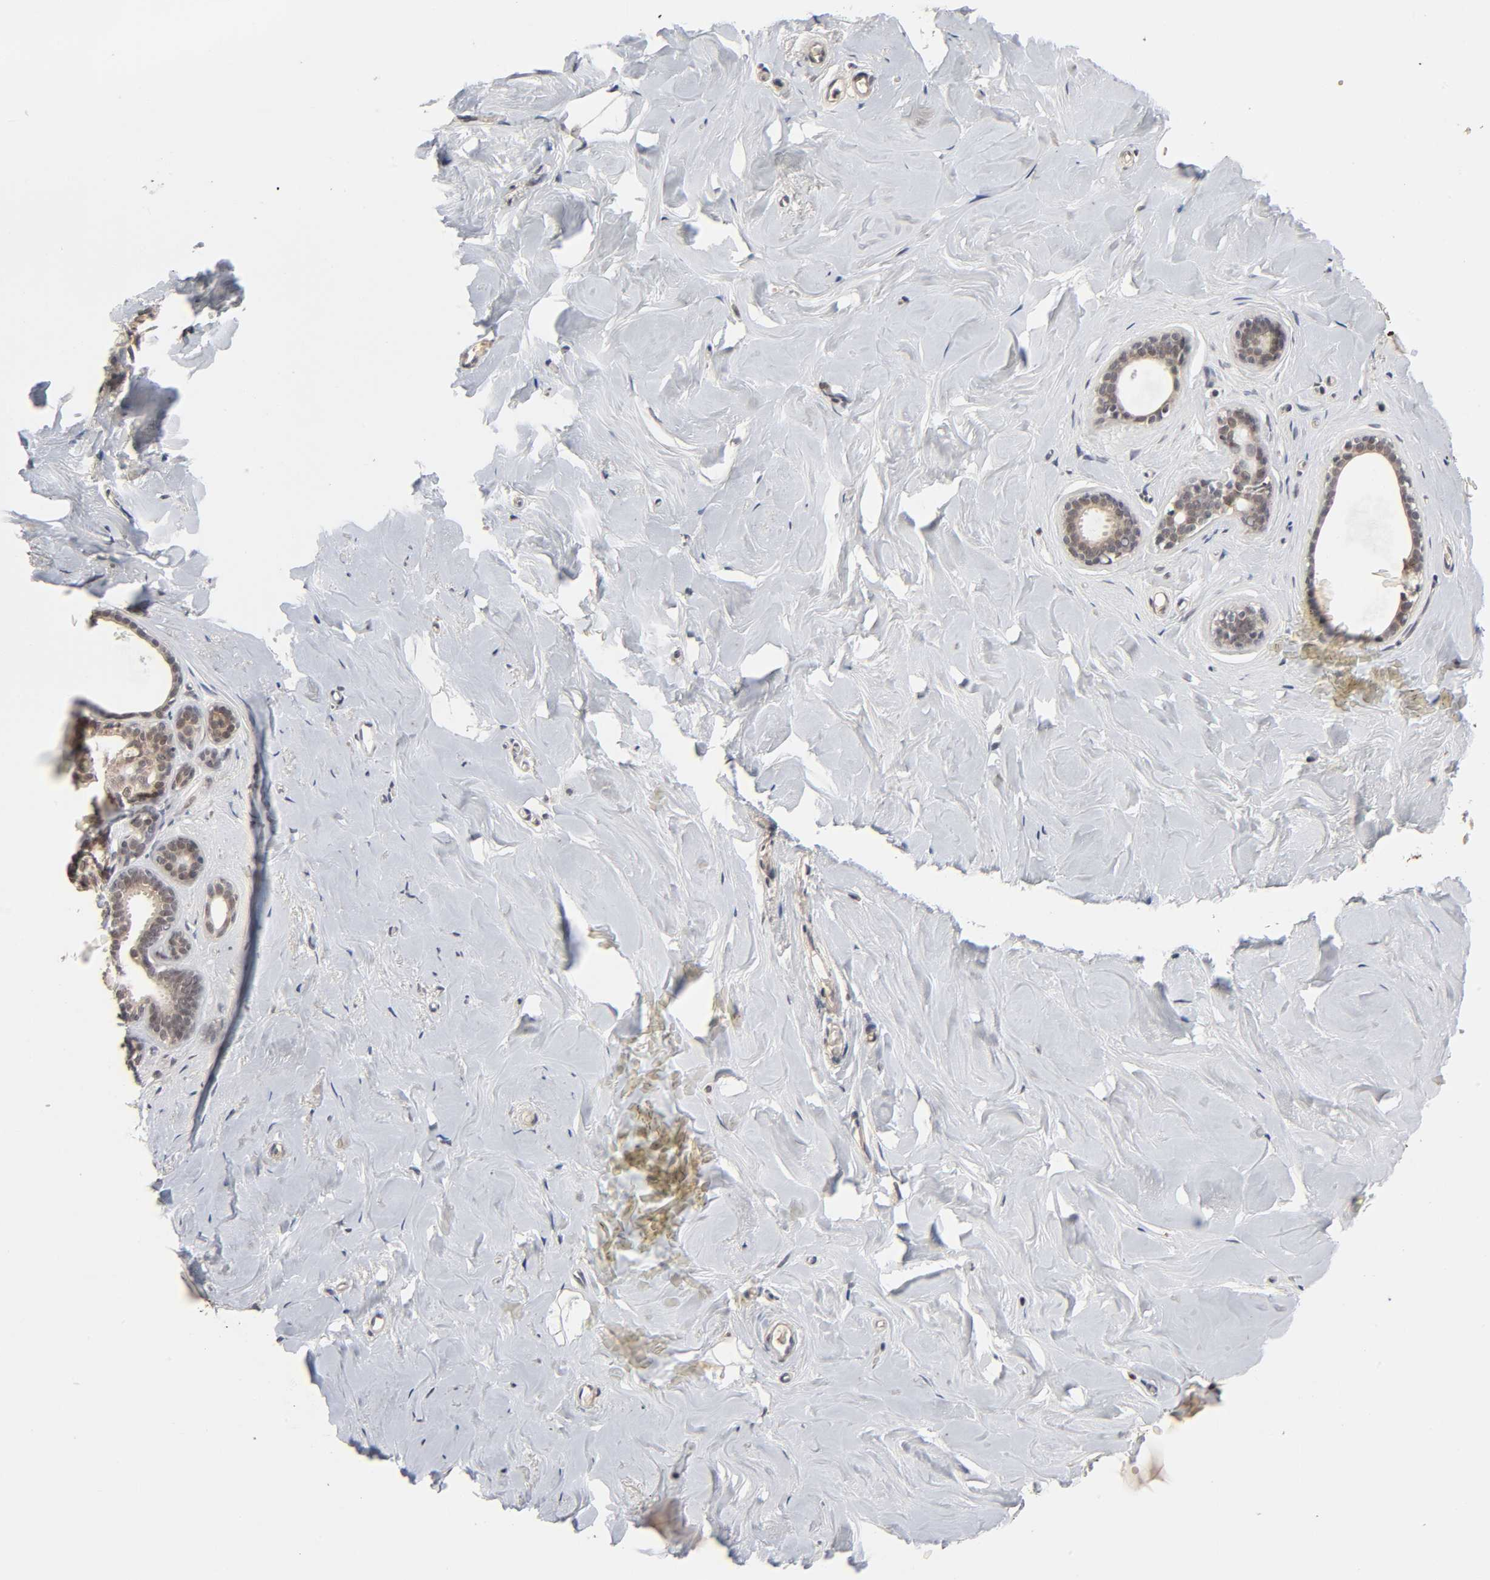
{"staining": {"intensity": "negative", "quantity": "none", "location": "none"}, "tissue": "breast", "cell_type": "Adipocytes", "image_type": "normal", "snomed": [{"axis": "morphology", "description": "Normal tissue, NOS"}, {"axis": "topography", "description": "Breast"}], "caption": "Immunohistochemistry image of benign breast stained for a protein (brown), which demonstrates no positivity in adipocytes.", "gene": "EP300", "patient": {"sex": "female", "age": 75}}